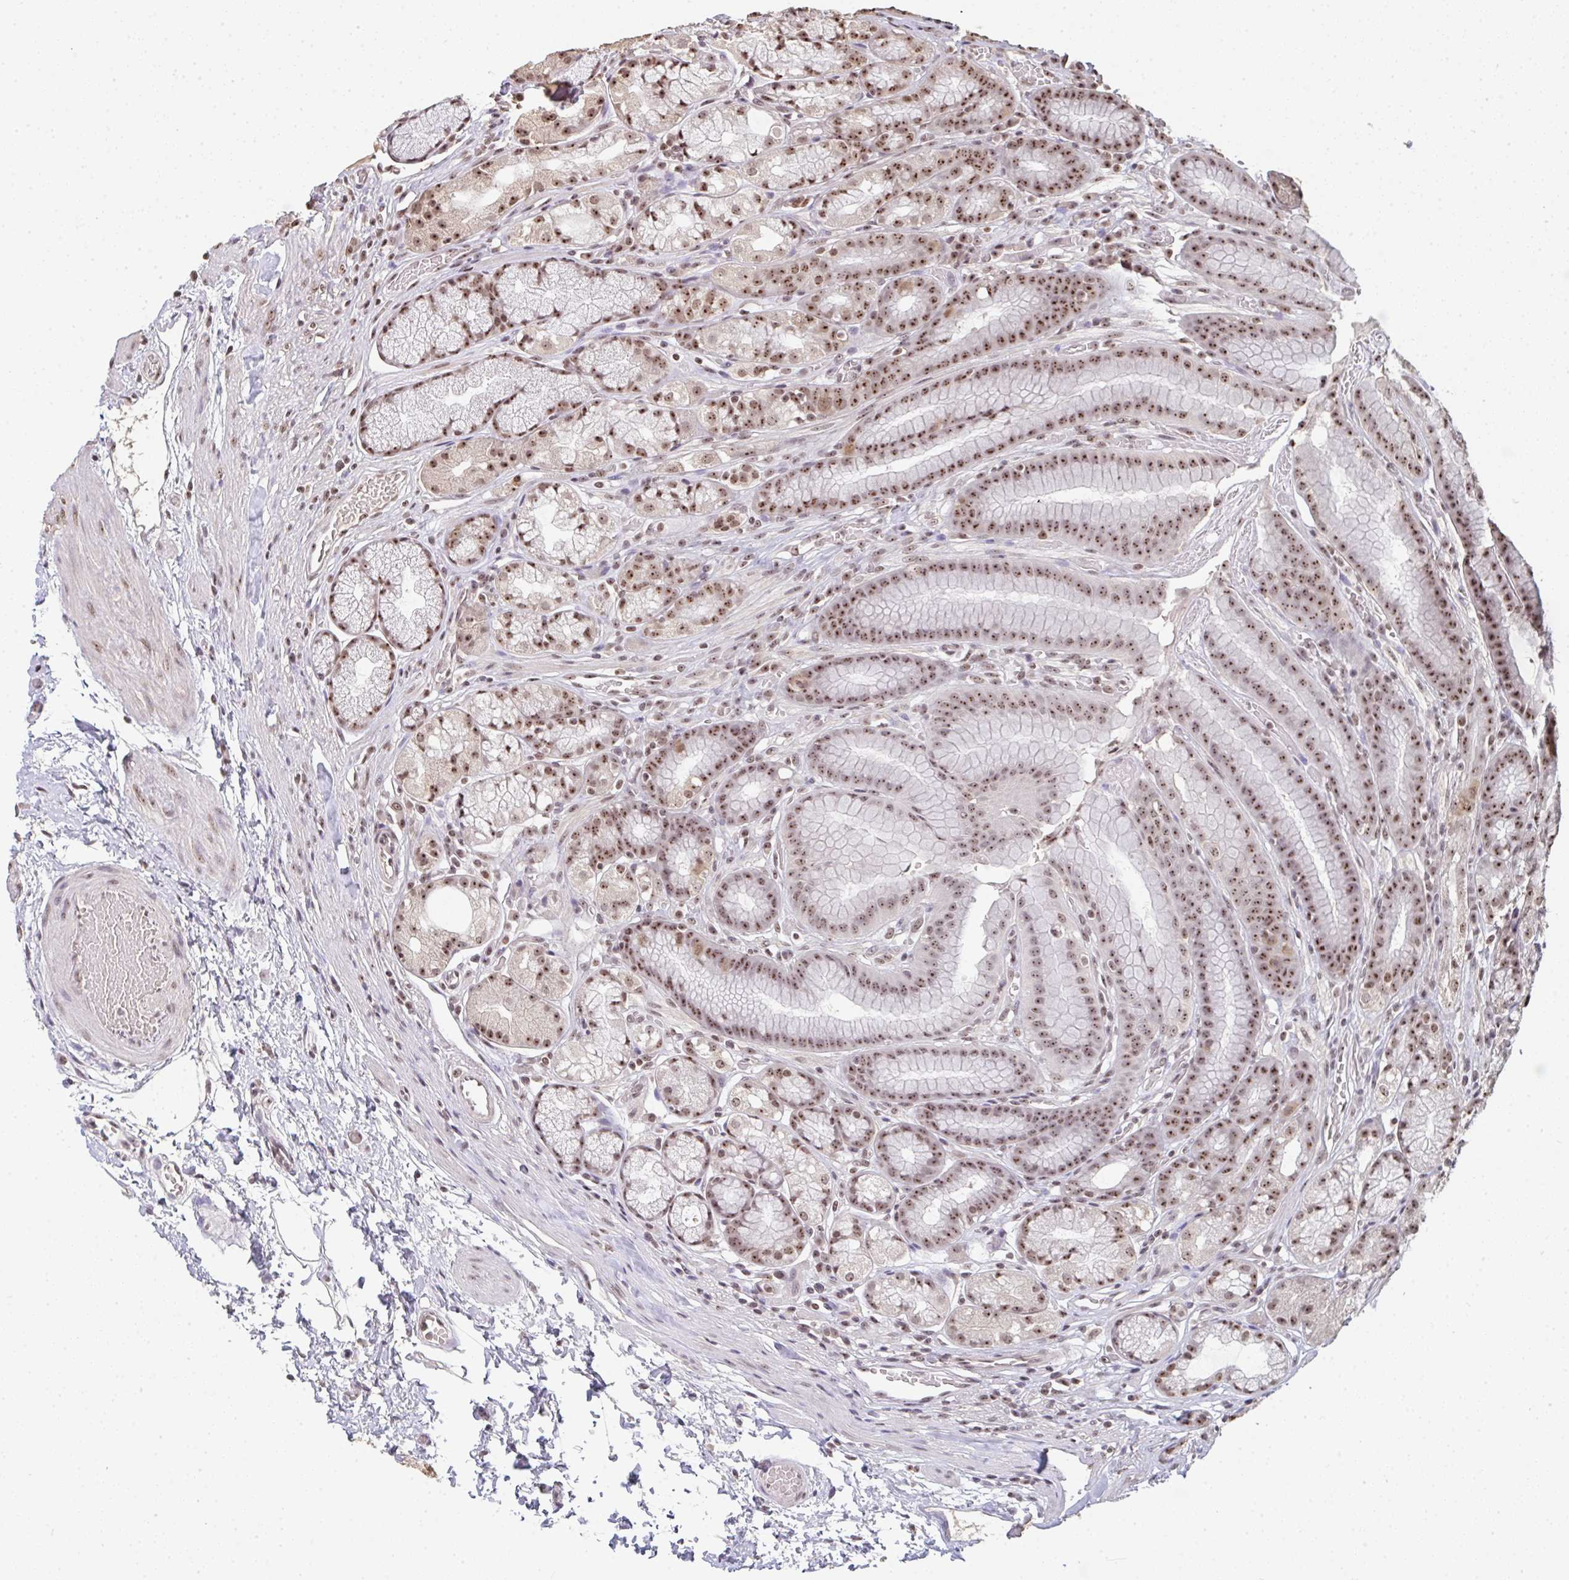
{"staining": {"intensity": "moderate", "quantity": ">75%", "location": "nuclear"}, "tissue": "stomach", "cell_type": "Glandular cells", "image_type": "normal", "snomed": [{"axis": "morphology", "description": "Normal tissue, NOS"}, {"axis": "topography", "description": "Smooth muscle"}, {"axis": "topography", "description": "Stomach"}], "caption": "Moderate nuclear expression is seen in approximately >75% of glandular cells in normal stomach.", "gene": "DKC1", "patient": {"sex": "male", "age": 70}}